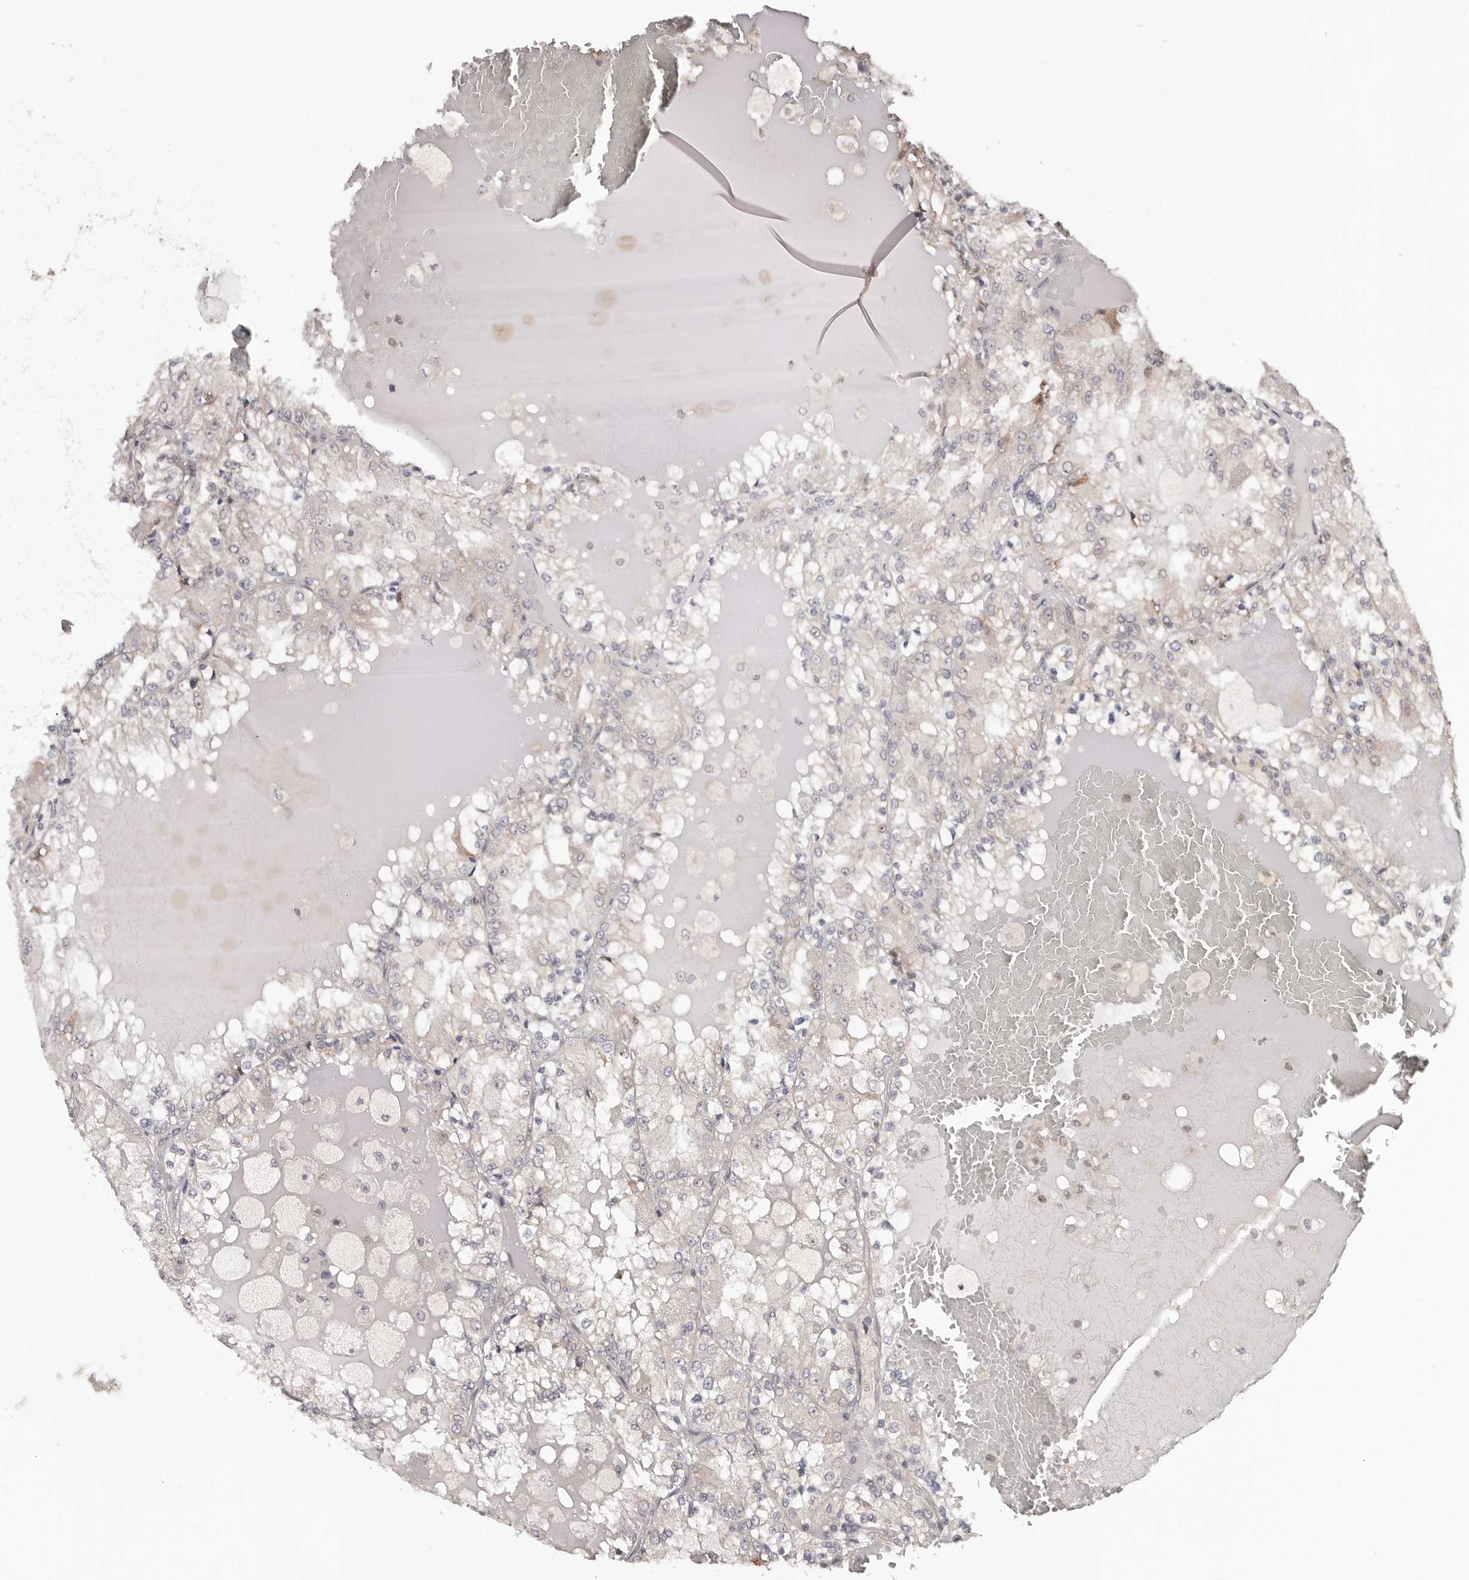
{"staining": {"intensity": "negative", "quantity": "none", "location": "none"}, "tissue": "renal cancer", "cell_type": "Tumor cells", "image_type": "cancer", "snomed": [{"axis": "morphology", "description": "Adenocarcinoma, NOS"}, {"axis": "topography", "description": "Kidney"}], "caption": "Histopathology image shows no significant protein expression in tumor cells of adenocarcinoma (renal).", "gene": "NOL12", "patient": {"sex": "female", "age": 56}}